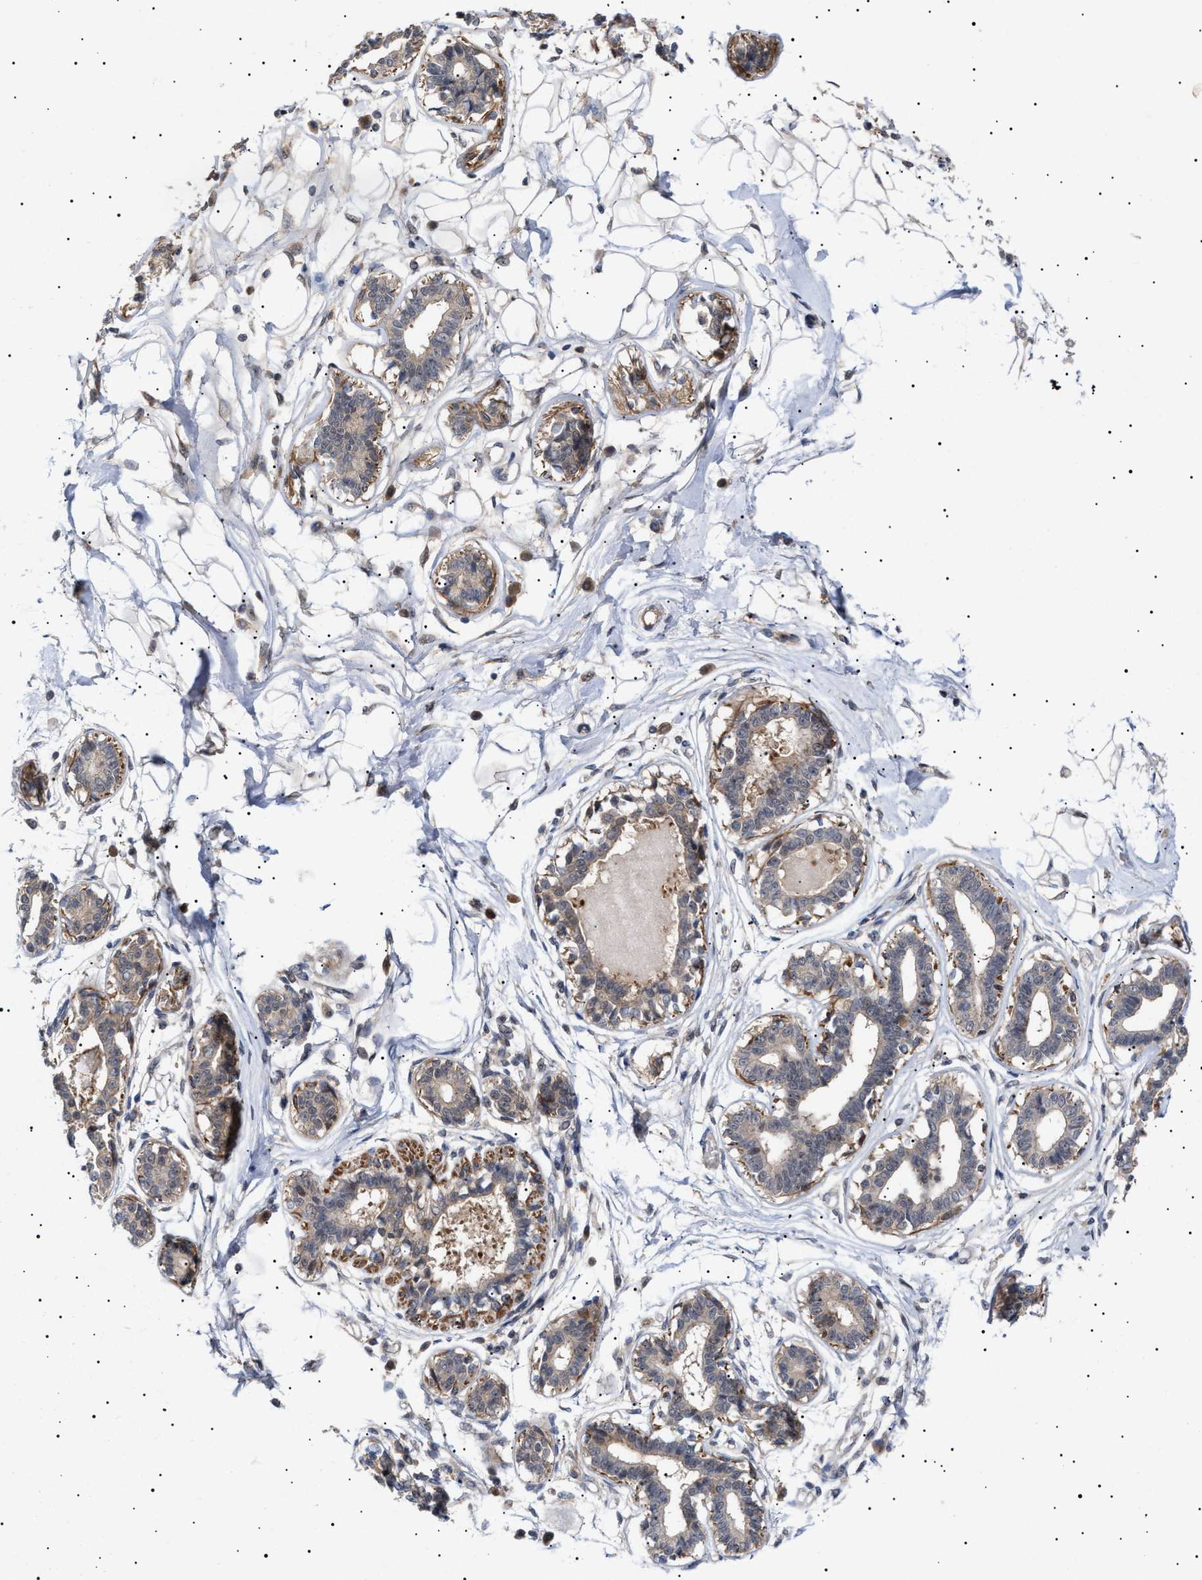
{"staining": {"intensity": "negative", "quantity": "none", "location": "none"}, "tissue": "breast", "cell_type": "Adipocytes", "image_type": "normal", "snomed": [{"axis": "morphology", "description": "Normal tissue, NOS"}, {"axis": "topography", "description": "Breast"}], "caption": "Adipocytes are negative for brown protein staining in benign breast.", "gene": "NPLOC4", "patient": {"sex": "female", "age": 45}}